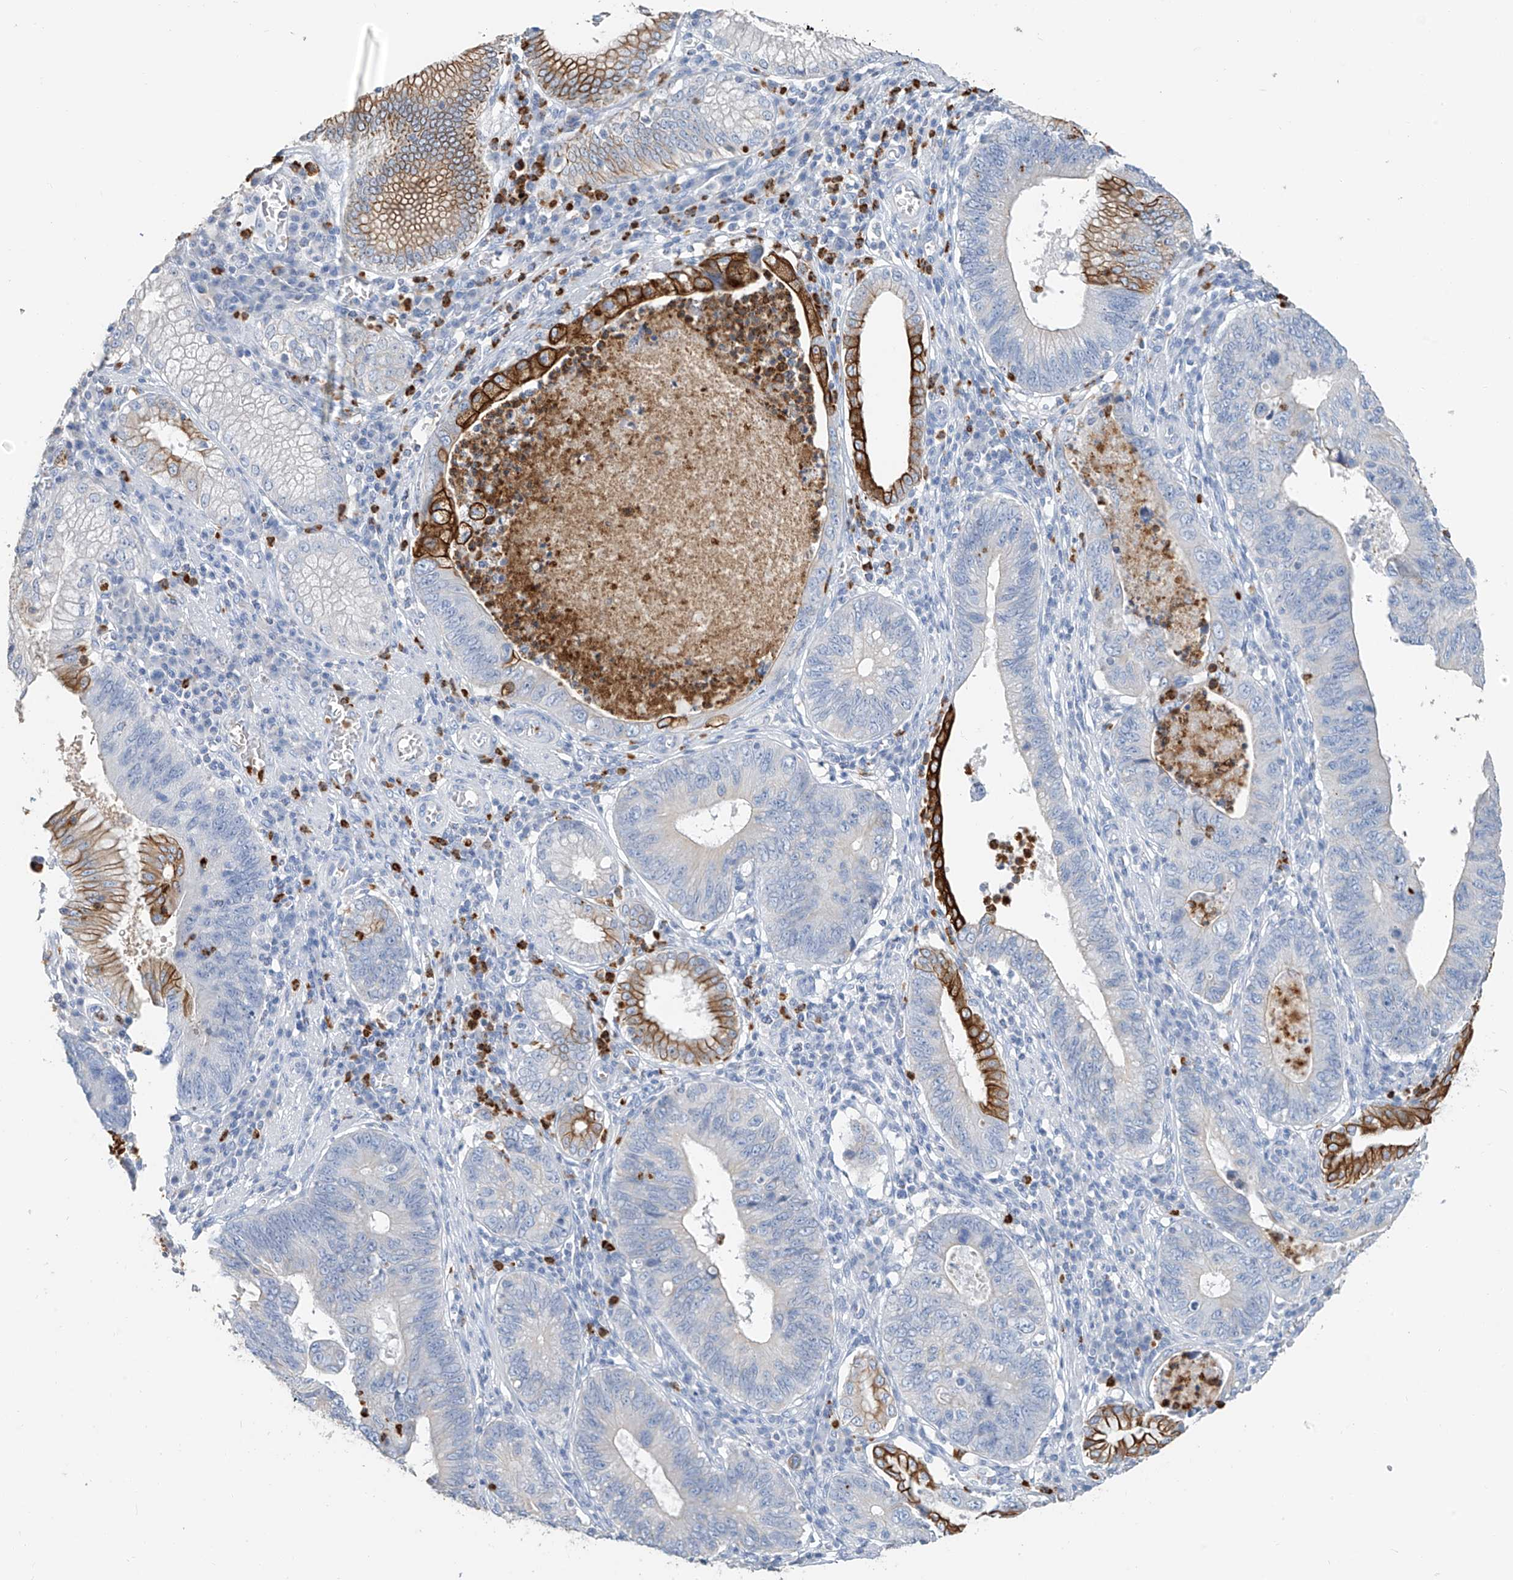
{"staining": {"intensity": "strong", "quantity": "<25%", "location": "cytoplasmic/membranous"}, "tissue": "stomach cancer", "cell_type": "Tumor cells", "image_type": "cancer", "snomed": [{"axis": "morphology", "description": "Adenocarcinoma, NOS"}, {"axis": "topography", "description": "Stomach"}], "caption": "Immunohistochemical staining of human adenocarcinoma (stomach) demonstrates medium levels of strong cytoplasmic/membranous protein expression in about <25% of tumor cells.", "gene": "PAFAH1B3", "patient": {"sex": "male", "age": 59}}